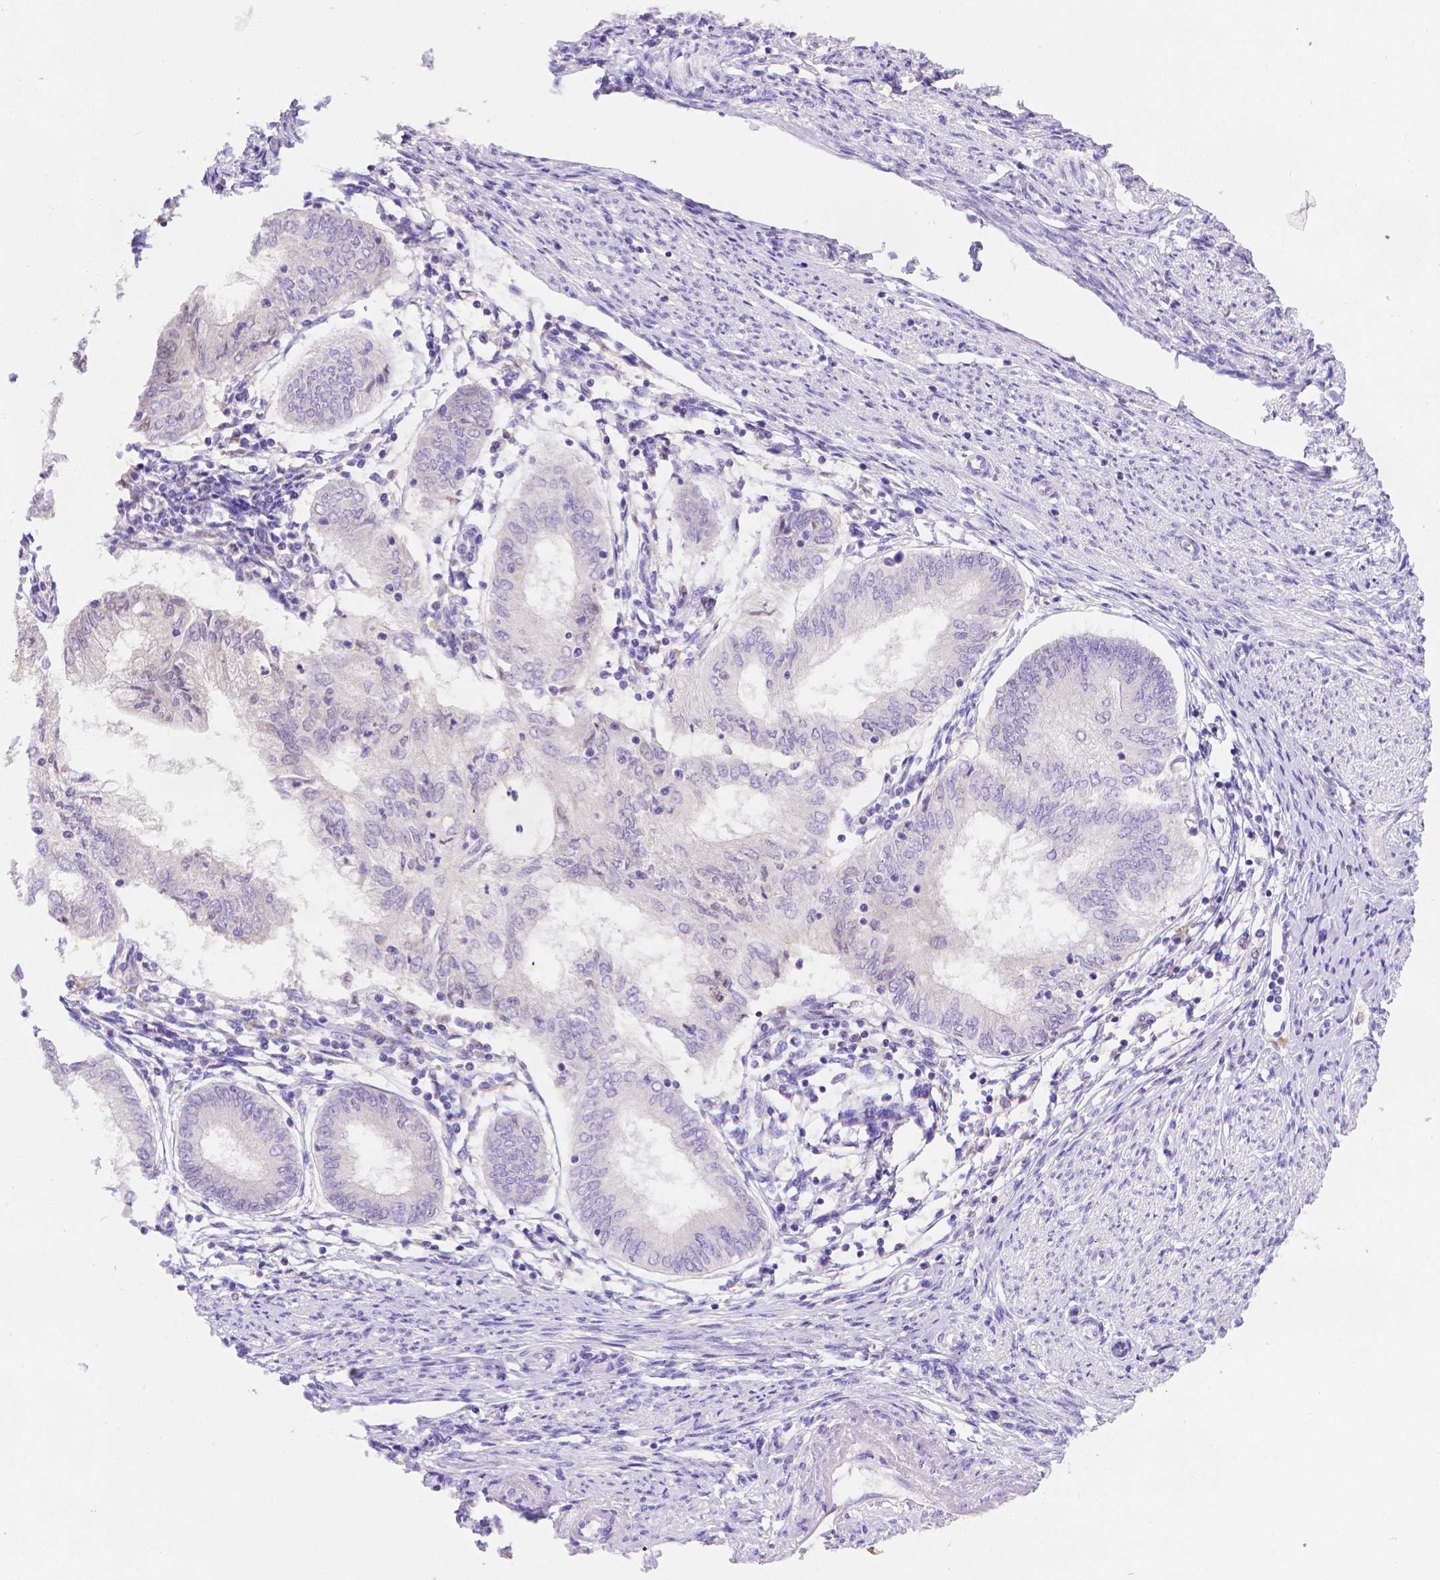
{"staining": {"intensity": "negative", "quantity": "none", "location": "none"}, "tissue": "endometrial cancer", "cell_type": "Tumor cells", "image_type": "cancer", "snomed": [{"axis": "morphology", "description": "Adenocarcinoma, NOS"}, {"axis": "topography", "description": "Endometrium"}], "caption": "Tumor cells are negative for brown protein staining in endometrial cancer.", "gene": "FGD2", "patient": {"sex": "female", "age": 68}}